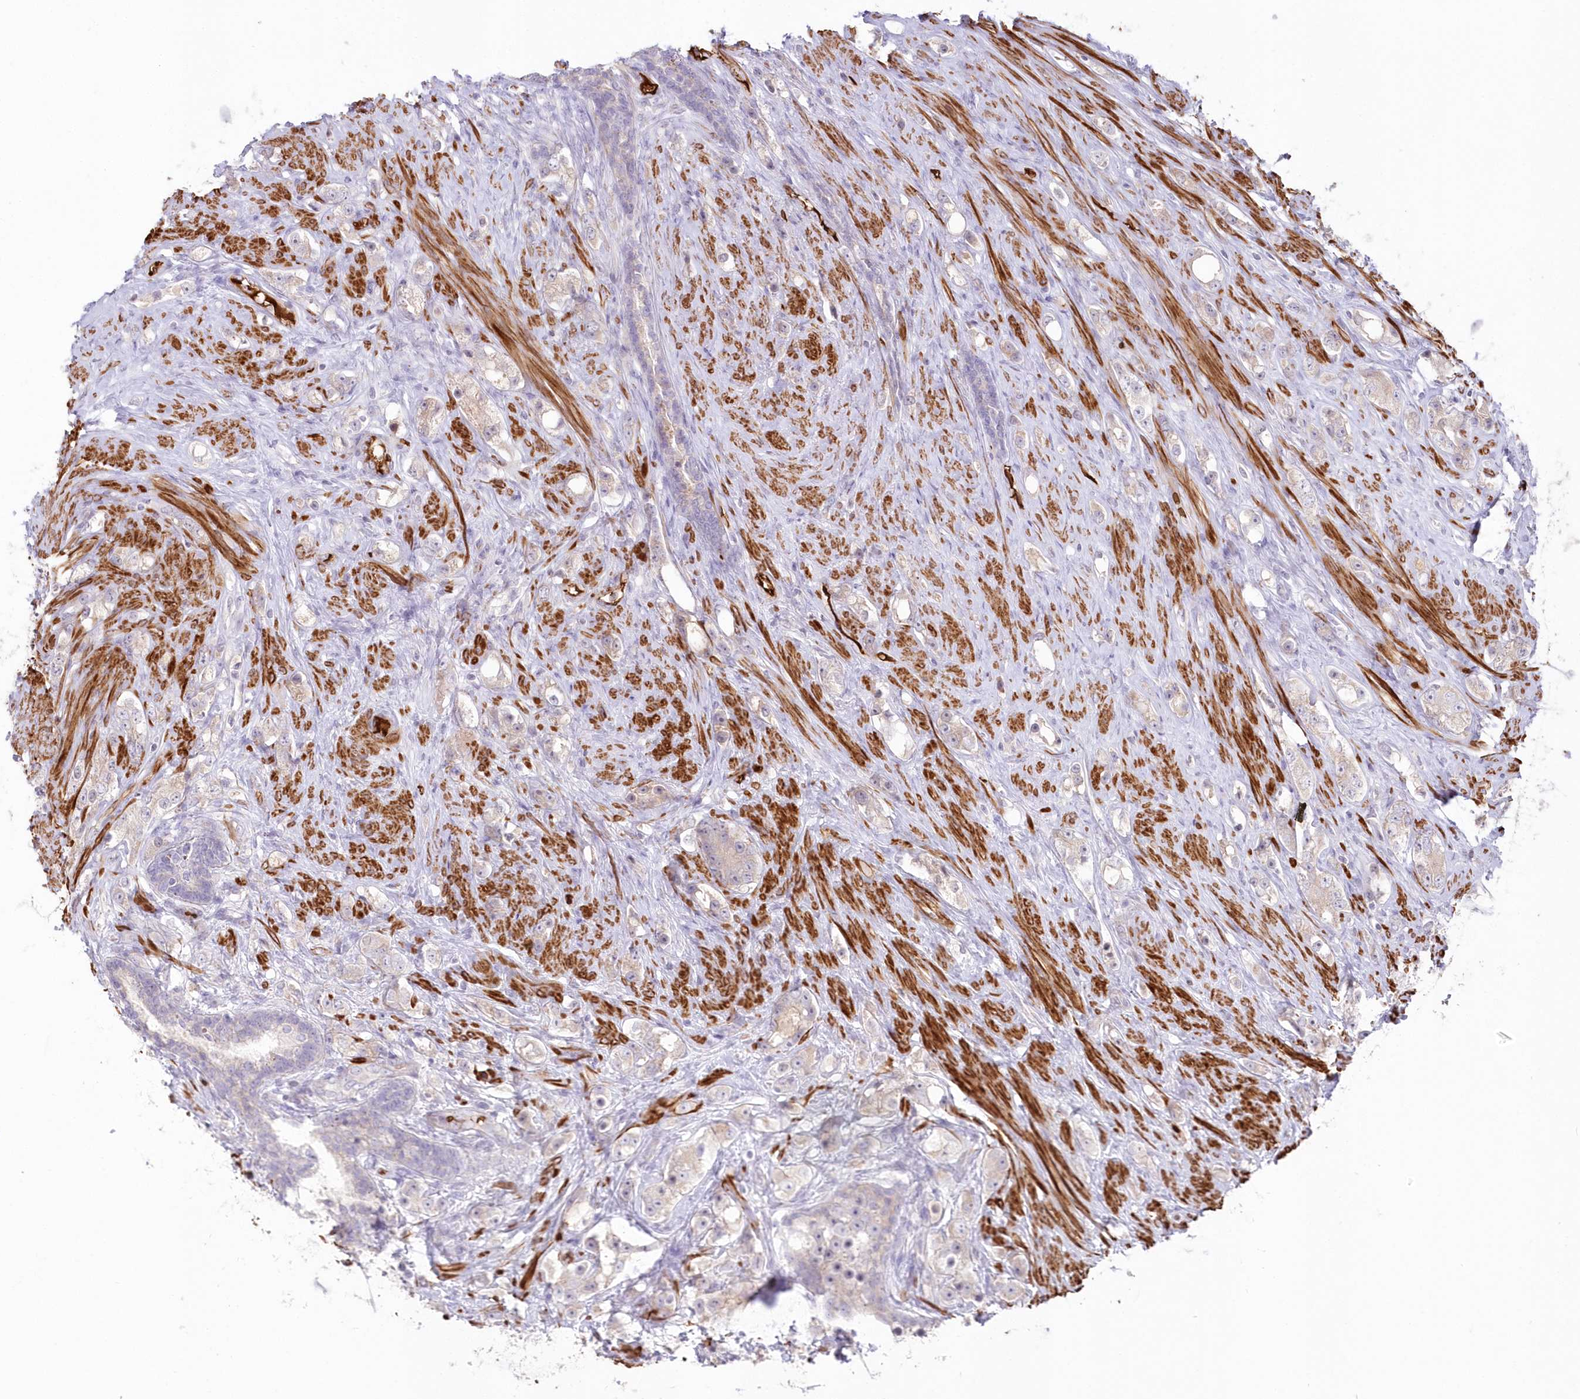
{"staining": {"intensity": "negative", "quantity": "none", "location": "none"}, "tissue": "prostate cancer", "cell_type": "Tumor cells", "image_type": "cancer", "snomed": [{"axis": "morphology", "description": "Adenocarcinoma, High grade"}, {"axis": "topography", "description": "Prostate"}], "caption": "DAB (3,3'-diaminobenzidine) immunohistochemical staining of human prostate adenocarcinoma (high-grade) reveals no significant expression in tumor cells.", "gene": "SERINC1", "patient": {"sex": "male", "age": 63}}